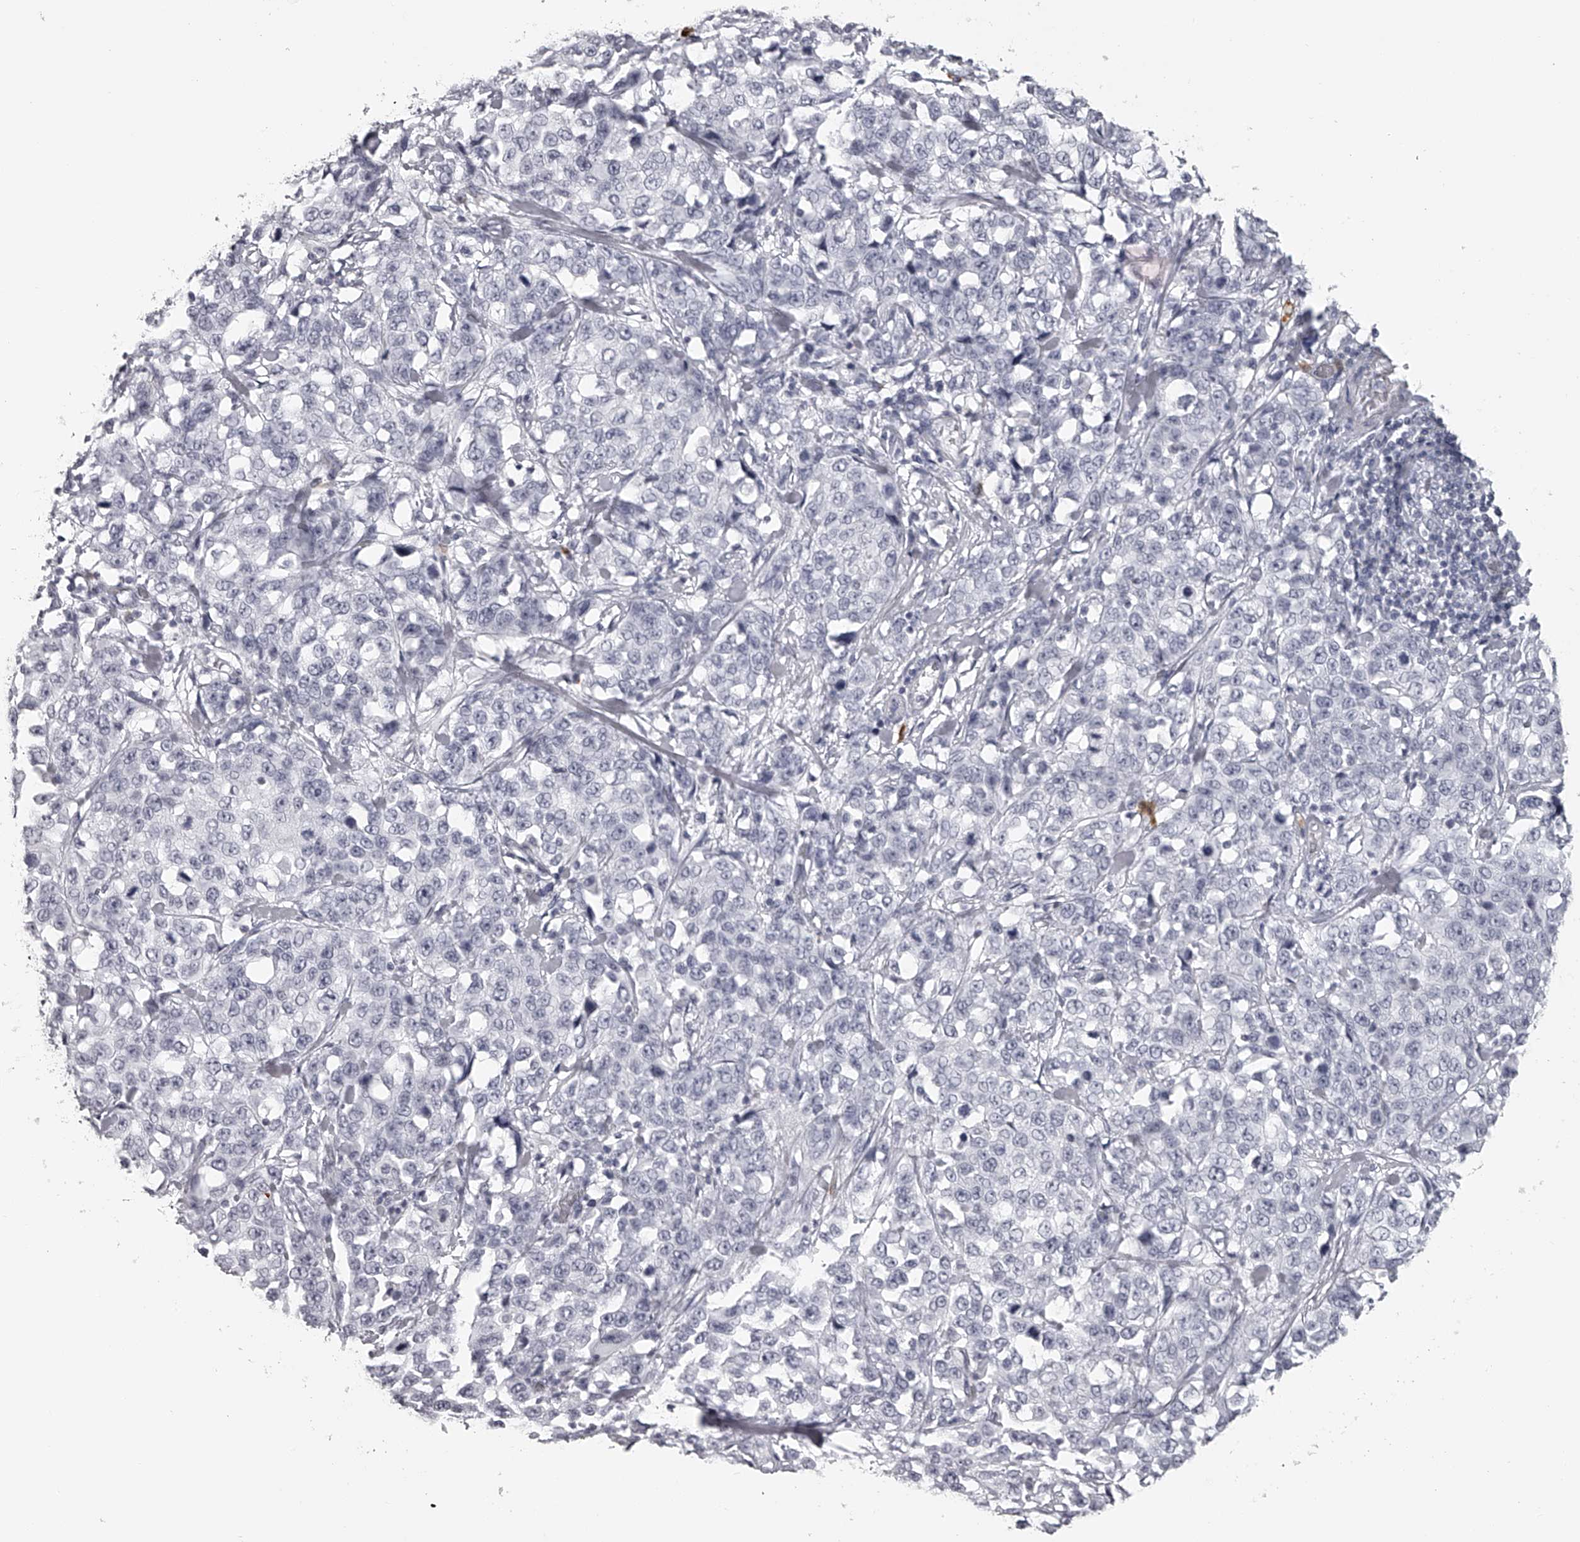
{"staining": {"intensity": "negative", "quantity": "none", "location": "none"}, "tissue": "stomach cancer", "cell_type": "Tumor cells", "image_type": "cancer", "snomed": [{"axis": "morphology", "description": "Normal tissue, NOS"}, {"axis": "morphology", "description": "Adenocarcinoma, NOS"}, {"axis": "topography", "description": "Stomach"}], "caption": "High power microscopy histopathology image of an IHC photomicrograph of stomach adenocarcinoma, revealing no significant expression in tumor cells.", "gene": "SEC11C", "patient": {"sex": "male", "age": 48}}